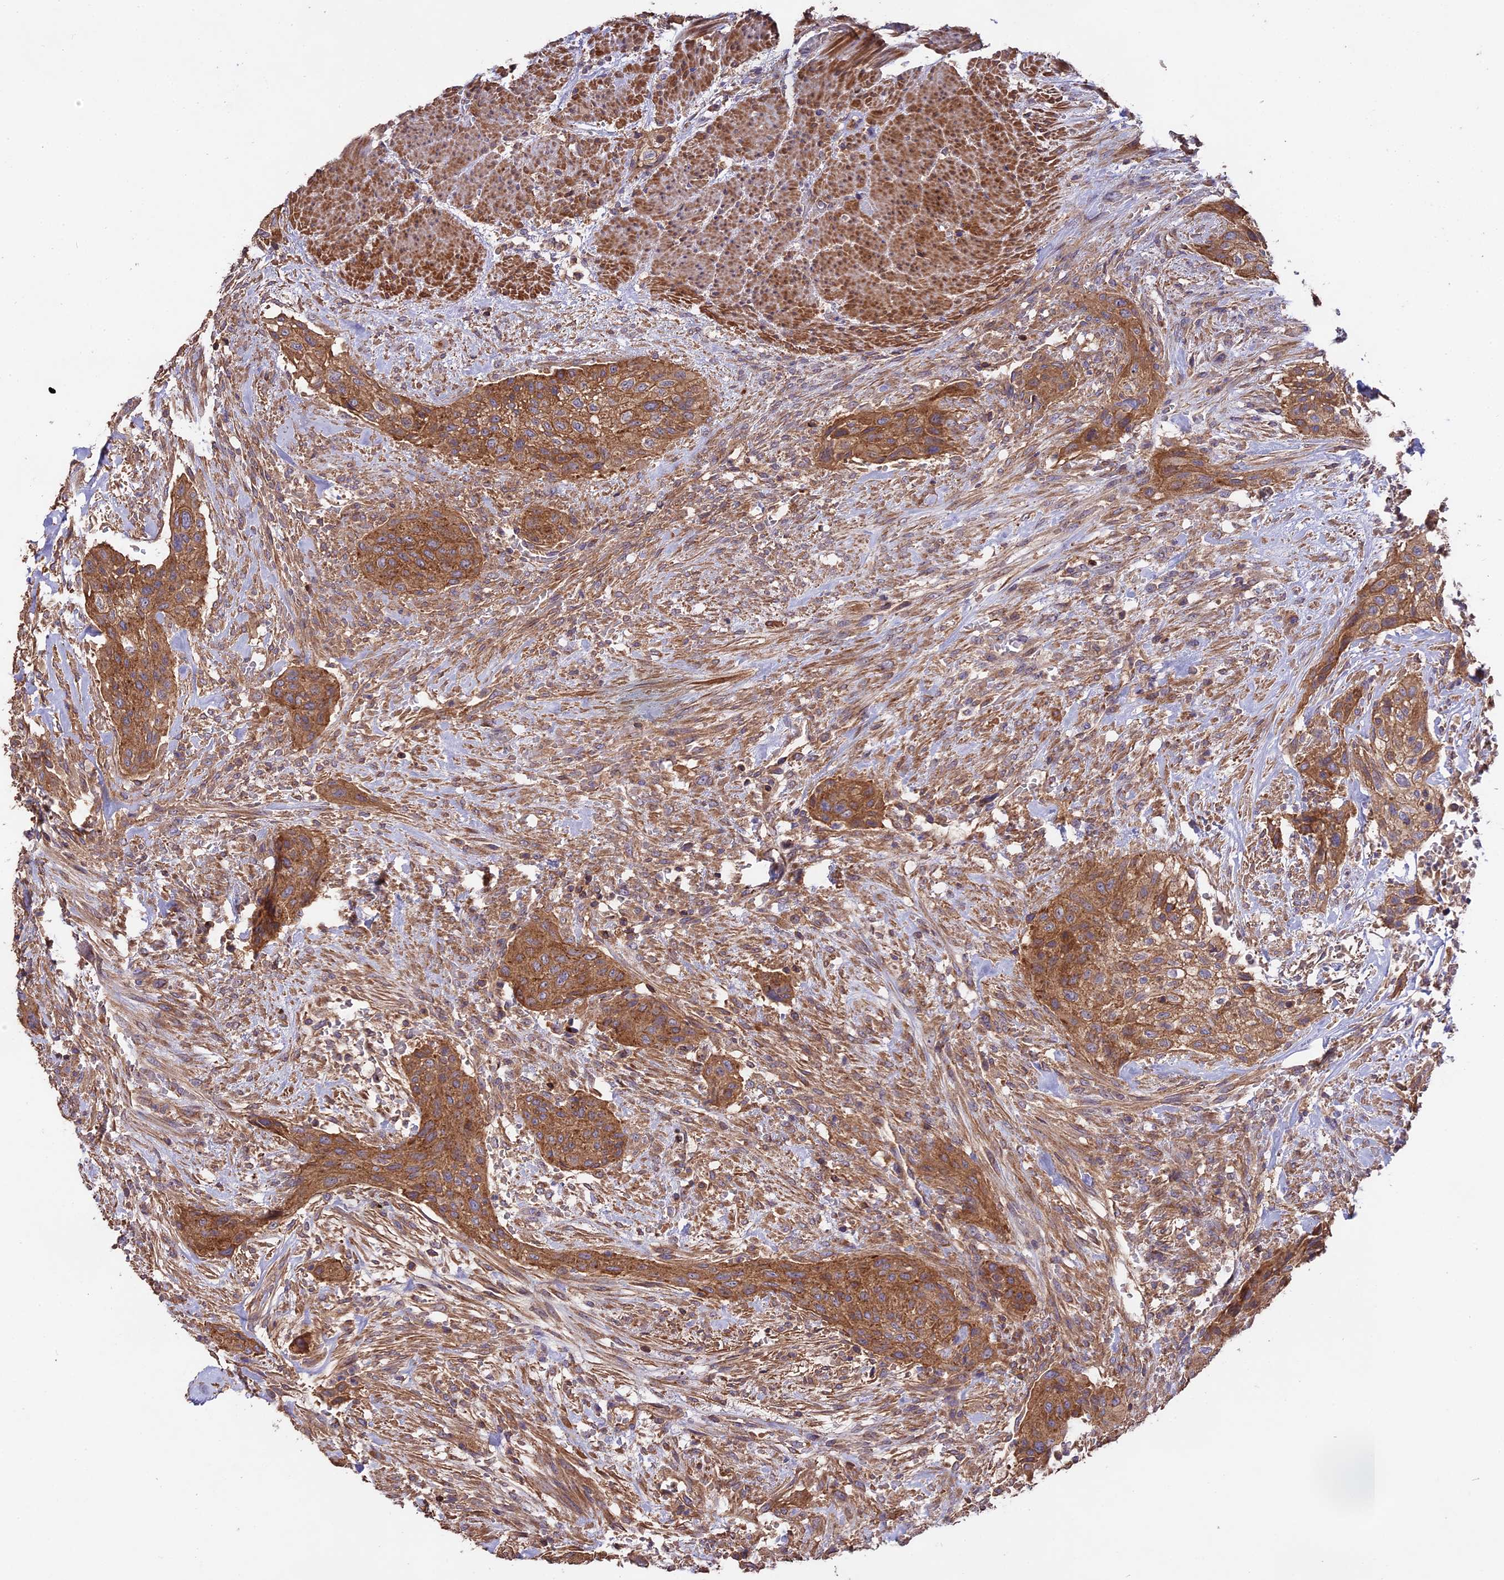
{"staining": {"intensity": "moderate", "quantity": ">75%", "location": "cytoplasmic/membranous"}, "tissue": "urothelial cancer", "cell_type": "Tumor cells", "image_type": "cancer", "snomed": [{"axis": "morphology", "description": "Urothelial carcinoma, High grade"}, {"axis": "topography", "description": "Urinary bladder"}], "caption": "Protein staining reveals moderate cytoplasmic/membranous staining in approximately >75% of tumor cells in urothelial carcinoma (high-grade). (IHC, brightfield microscopy, high magnification).", "gene": "NUDT8", "patient": {"sex": "male", "age": 35}}